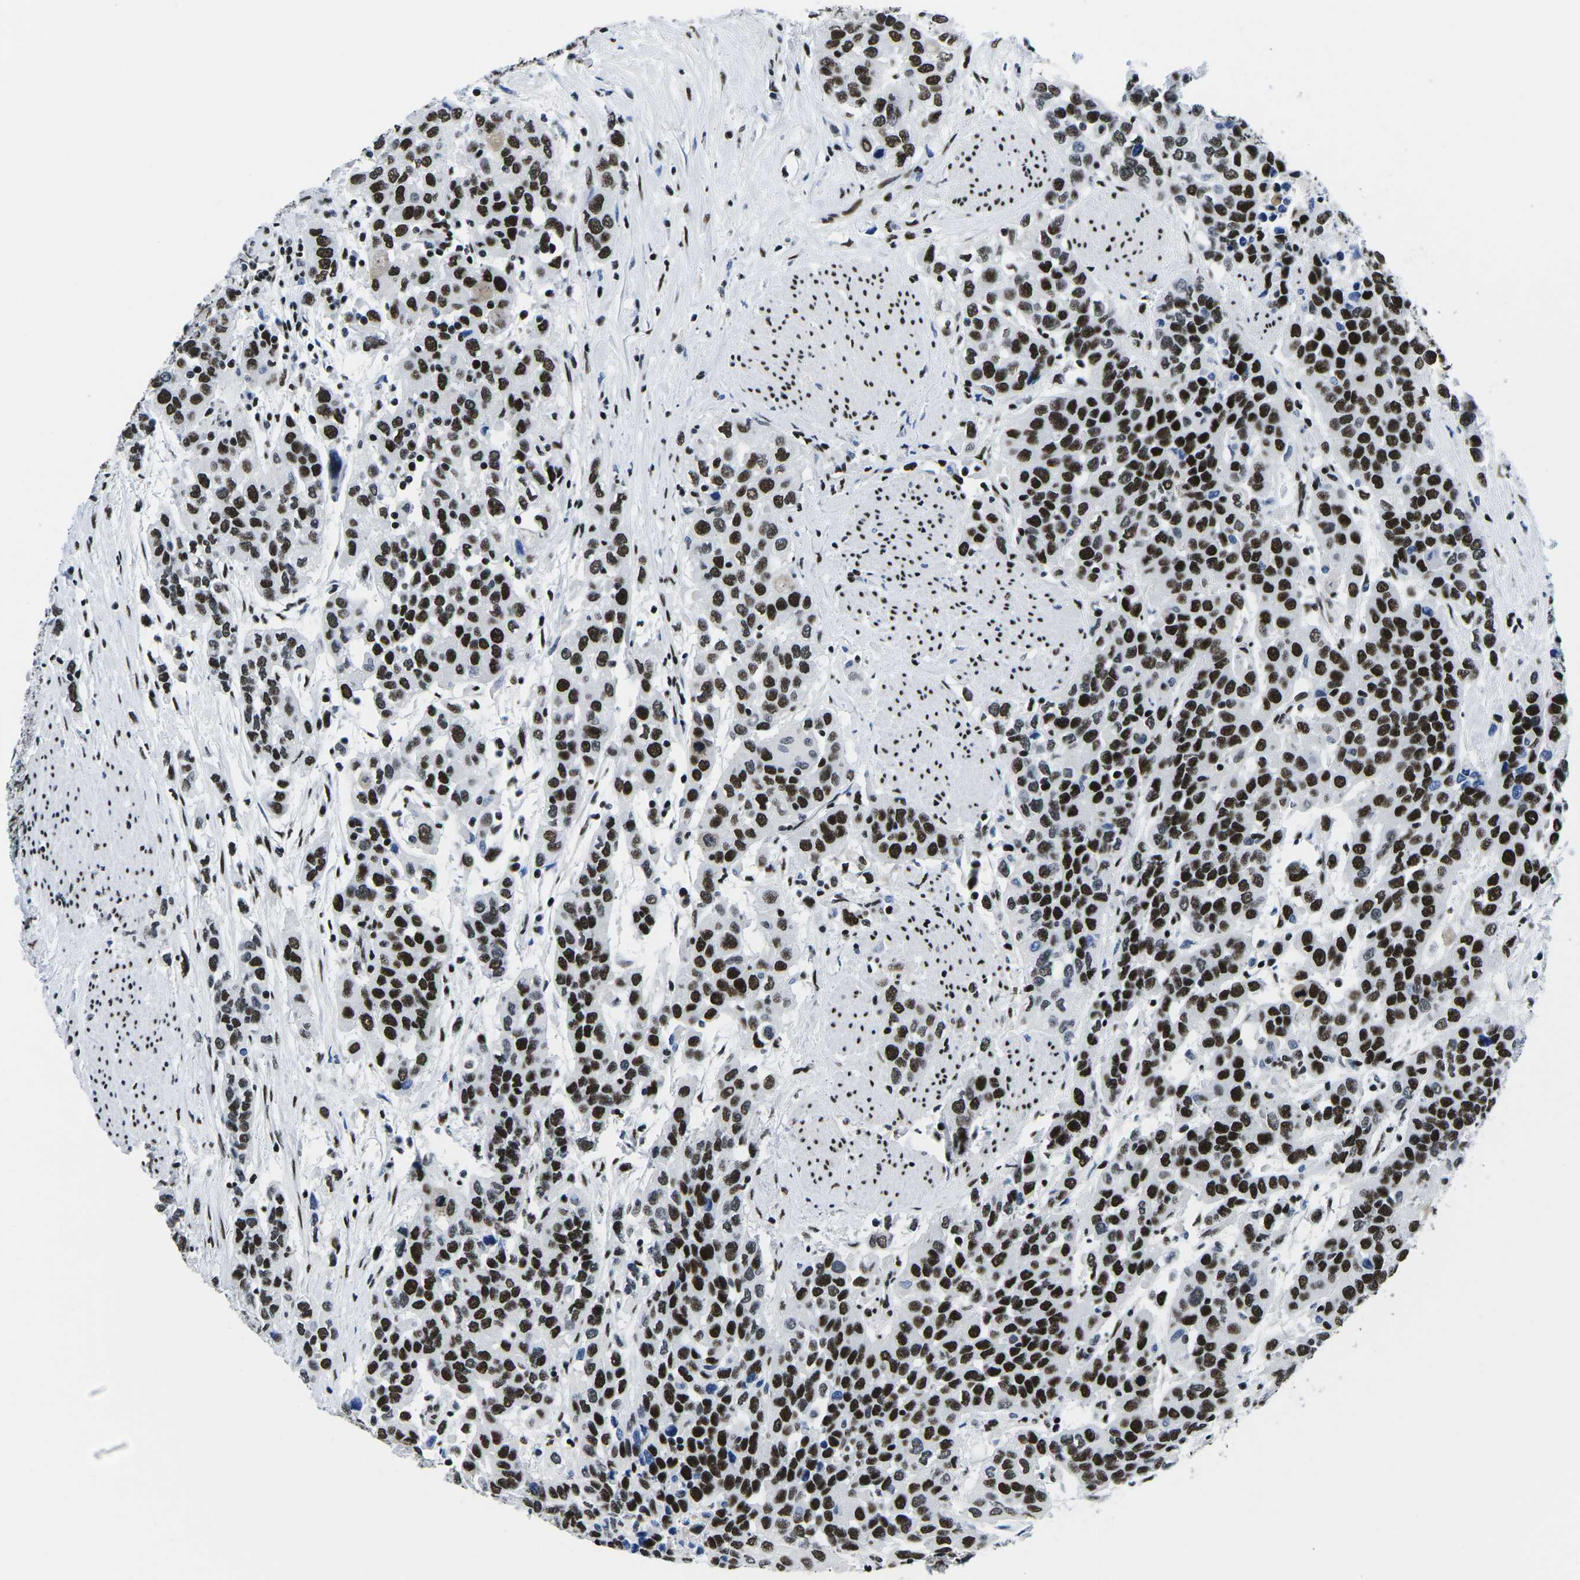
{"staining": {"intensity": "strong", "quantity": ">75%", "location": "nuclear"}, "tissue": "urothelial cancer", "cell_type": "Tumor cells", "image_type": "cancer", "snomed": [{"axis": "morphology", "description": "Urothelial carcinoma, High grade"}, {"axis": "topography", "description": "Urinary bladder"}], "caption": "The micrograph displays immunohistochemical staining of urothelial cancer. There is strong nuclear expression is seen in approximately >75% of tumor cells. (Stains: DAB (3,3'-diaminobenzidine) in brown, nuclei in blue, Microscopy: brightfield microscopy at high magnification).", "gene": "ATF1", "patient": {"sex": "female", "age": 80}}